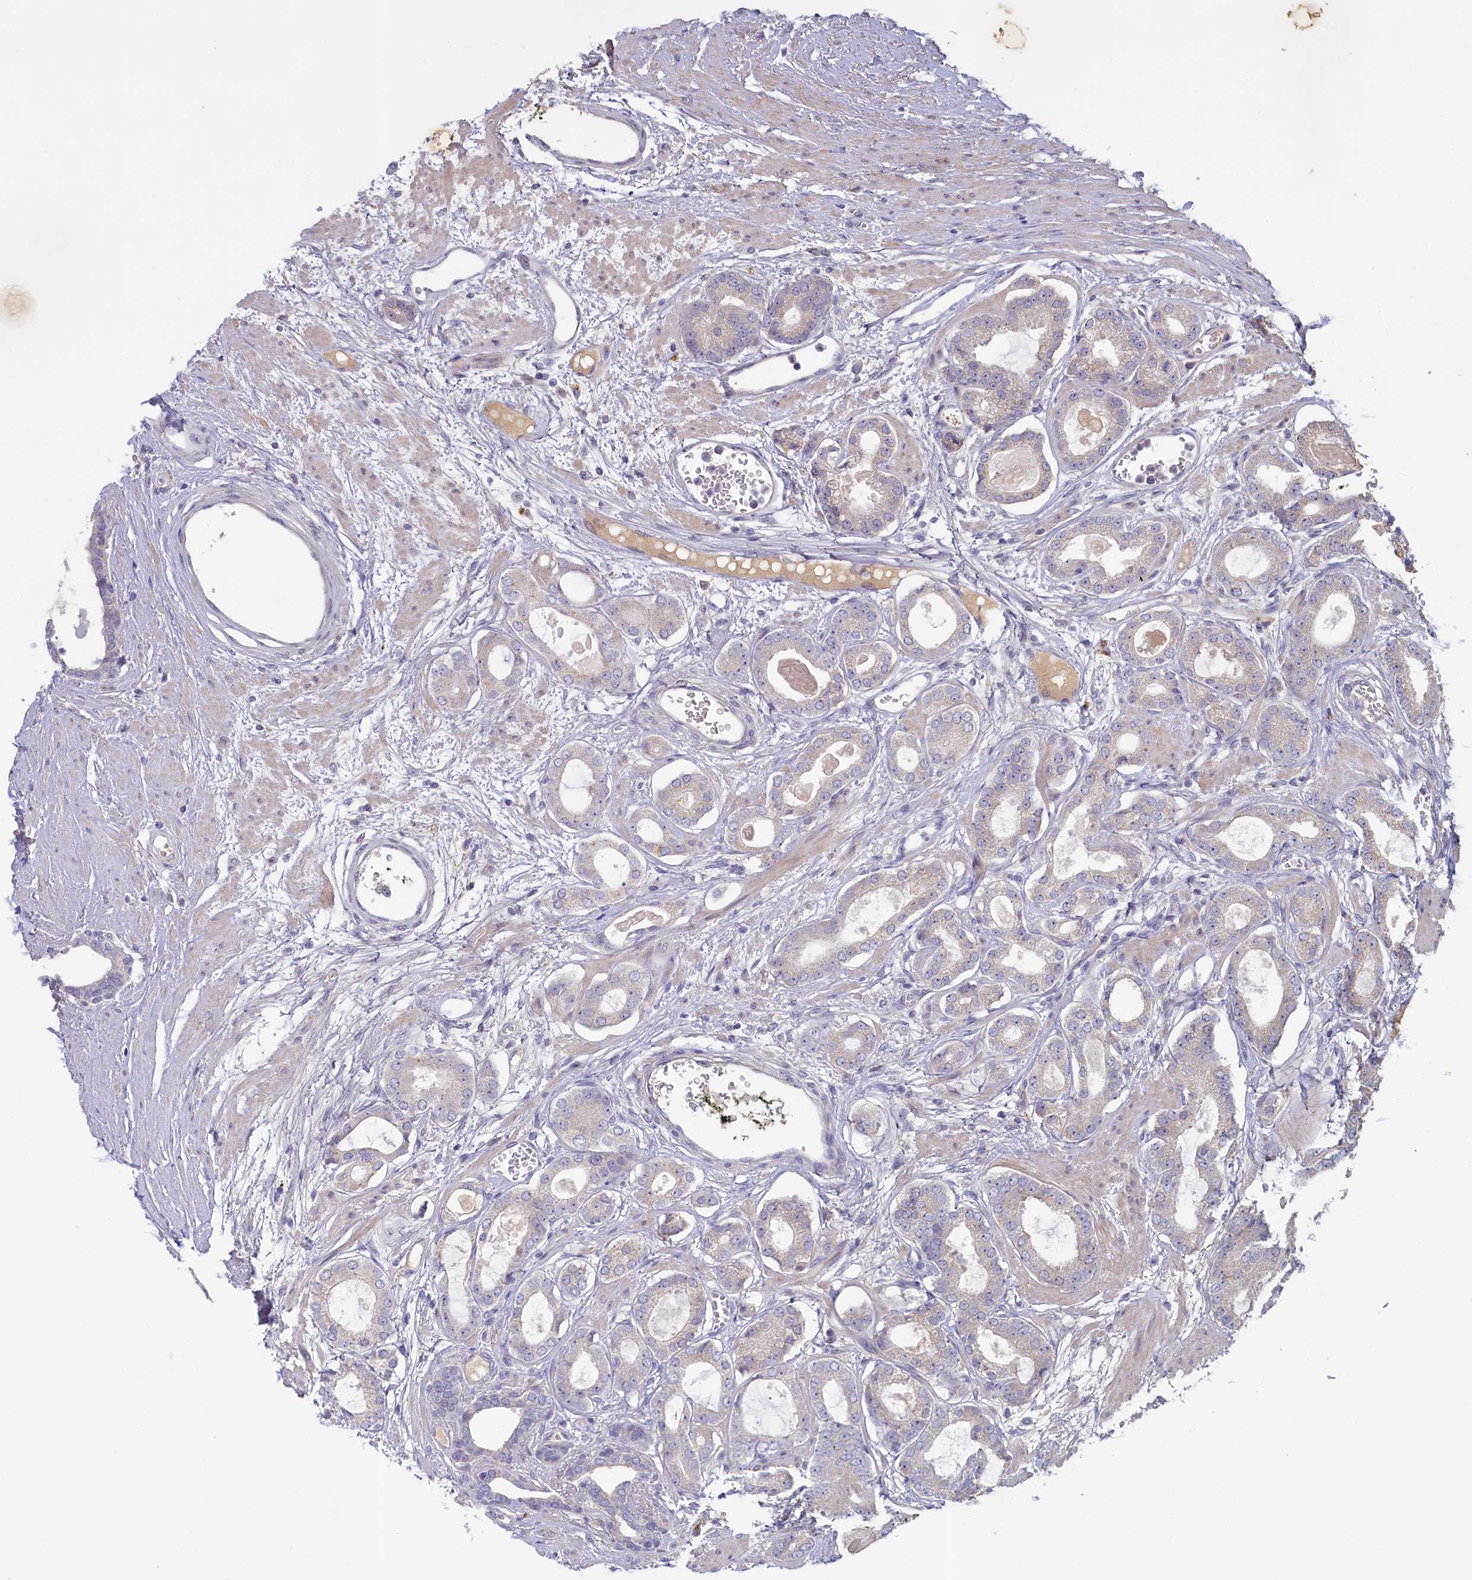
{"staining": {"intensity": "negative", "quantity": "none", "location": "none"}, "tissue": "prostate cancer", "cell_type": "Tumor cells", "image_type": "cancer", "snomed": [{"axis": "morphology", "description": "Adenocarcinoma, Low grade"}, {"axis": "topography", "description": "Prostate"}], "caption": "Immunohistochemistry (IHC) micrograph of neoplastic tissue: human adenocarcinoma (low-grade) (prostate) stained with DAB reveals no significant protein staining in tumor cells.", "gene": "ATF7IP2", "patient": {"sex": "male", "age": 60}}